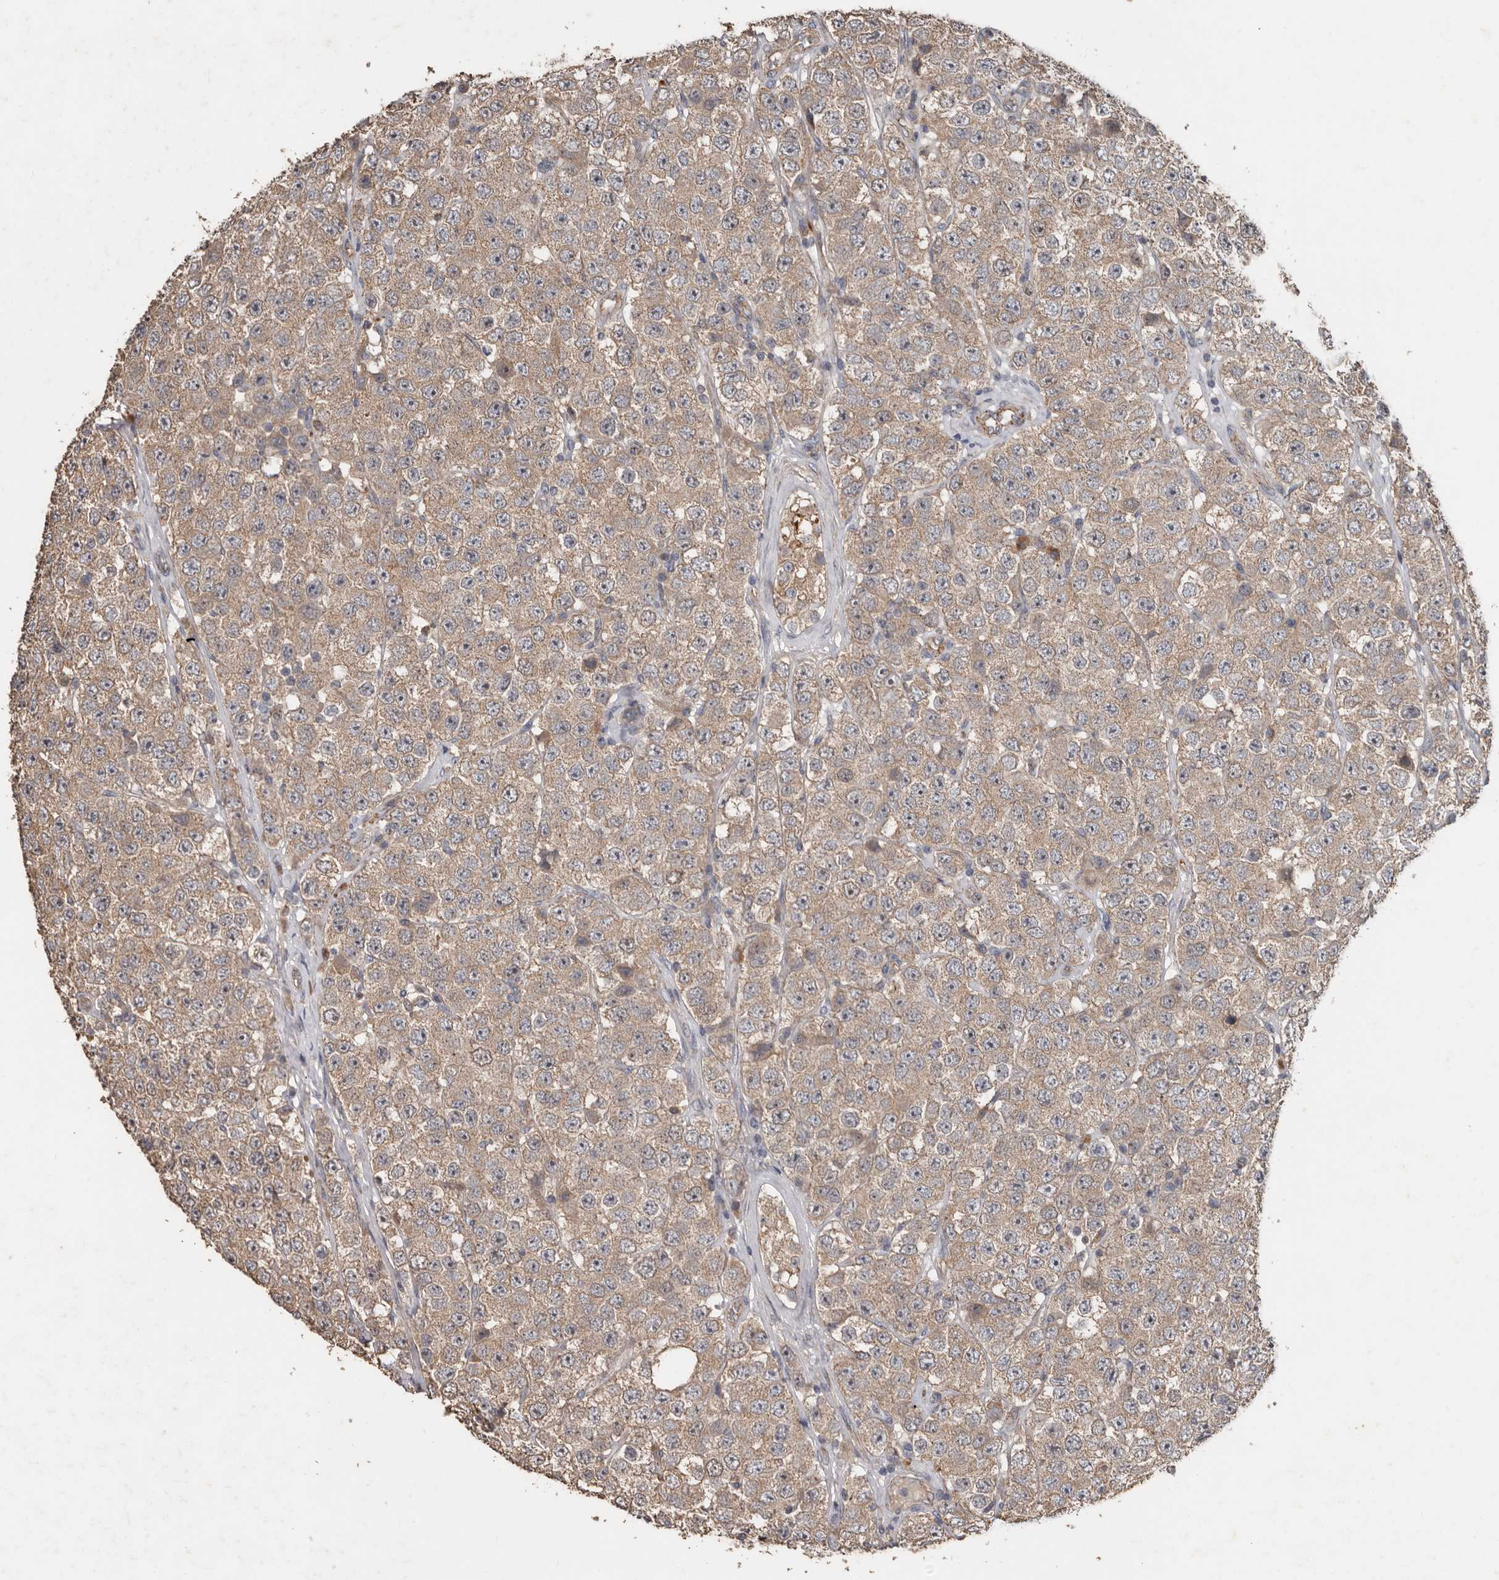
{"staining": {"intensity": "weak", "quantity": ">75%", "location": "cytoplasmic/membranous"}, "tissue": "testis cancer", "cell_type": "Tumor cells", "image_type": "cancer", "snomed": [{"axis": "morphology", "description": "Seminoma, NOS"}, {"axis": "topography", "description": "Testis"}], "caption": "High-power microscopy captured an immunohistochemistry (IHC) histopathology image of testis seminoma, revealing weak cytoplasmic/membranous staining in about >75% of tumor cells.", "gene": "HYAL4", "patient": {"sex": "male", "age": 28}}